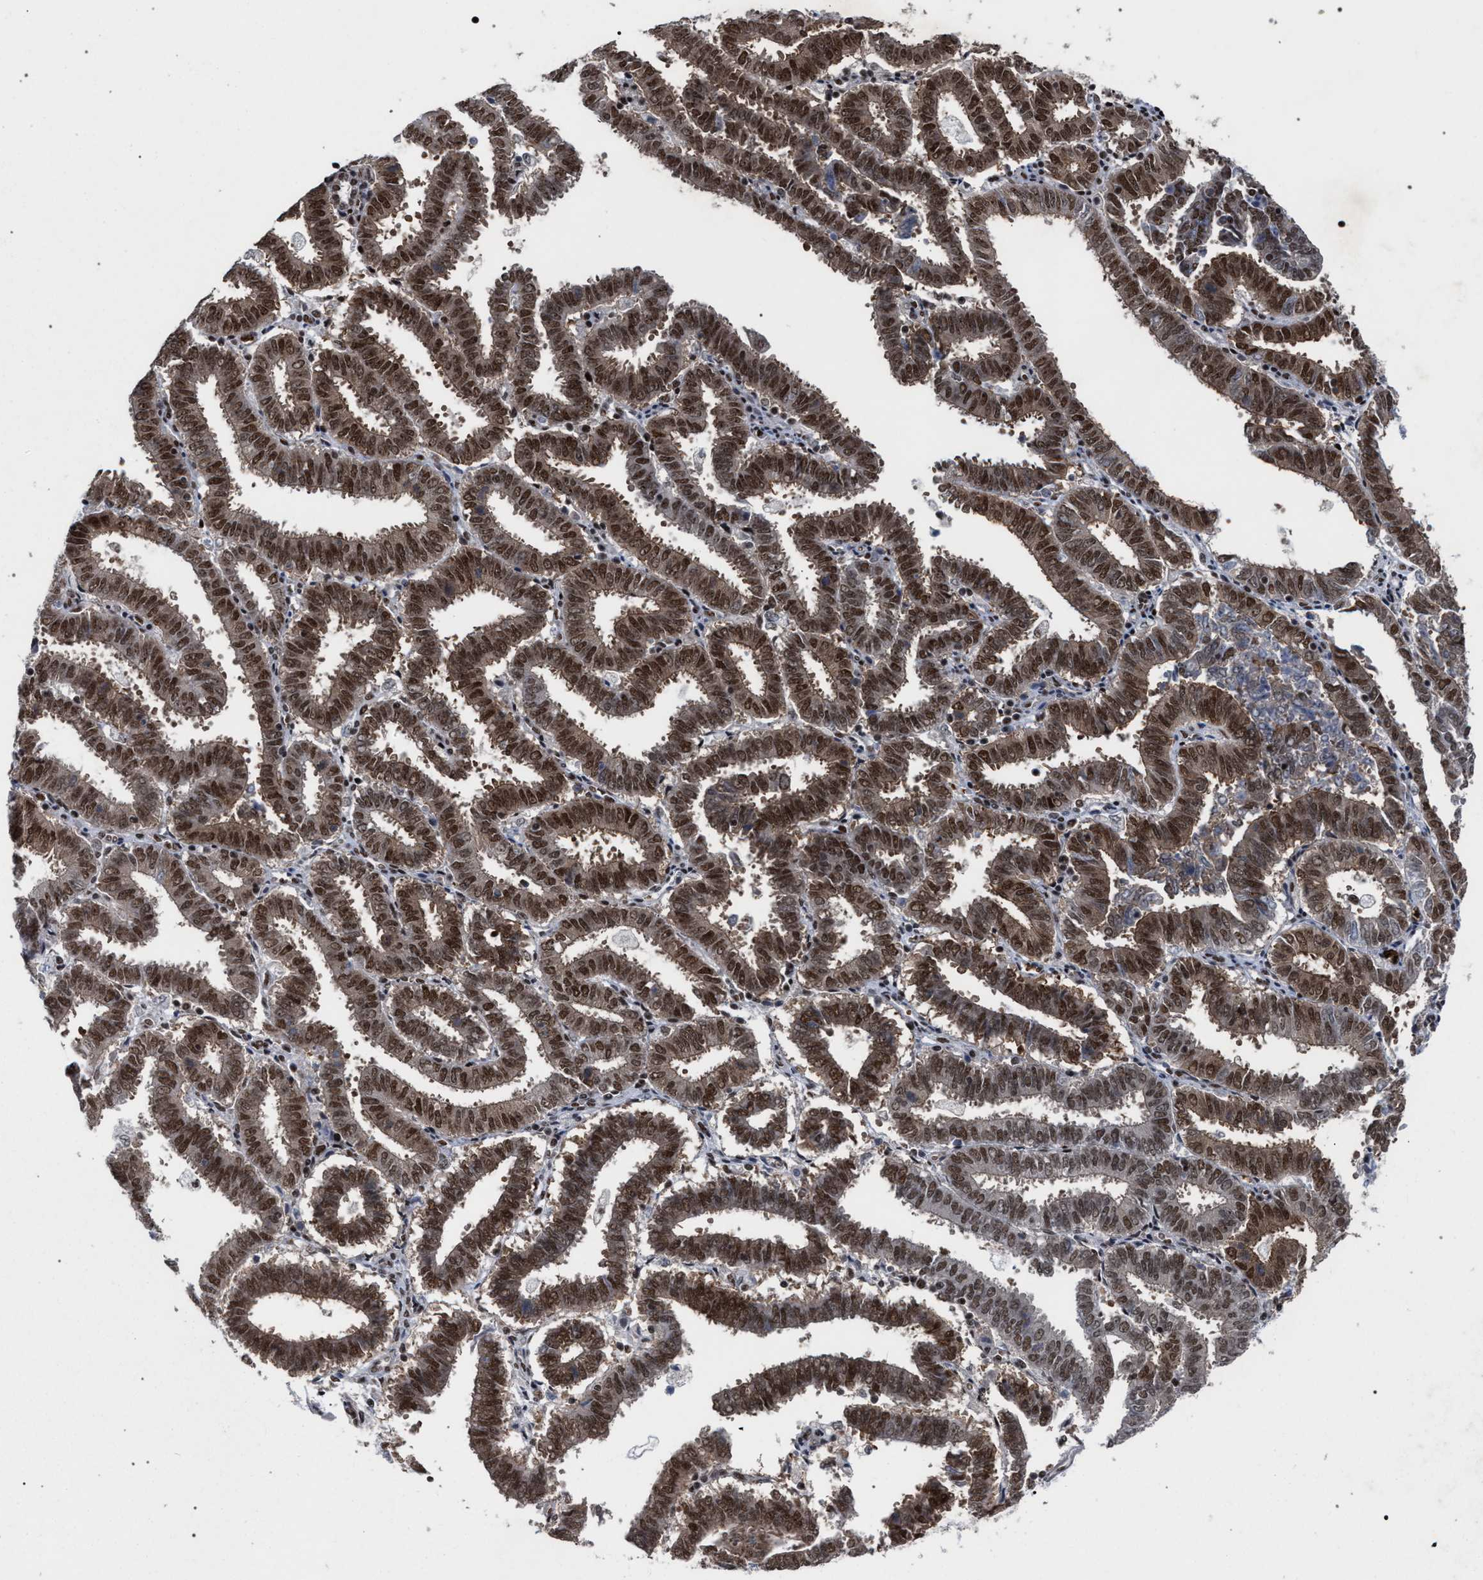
{"staining": {"intensity": "moderate", "quantity": ">75%", "location": "nuclear"}, "tissue": "endometrial cancer", "cell_type": "Tumor cells", "image_type": "cancer", "snomed": [{"axis": "morphology", "description": "Adenocarcinoma, NOS"}, {"axis": "topography", "description": "Uterus"}], "caption": "Immunohistochemistry (IHC) staining of endometrial cancer, which shows medium levels of moderate nuclear positivity in approximately >75% of tumor cells indicating moderate nuclear protein expression. The staining was performed using DAB (brown) for protein detection and nuclei were counterstained in hematoxylin (blue).", "gene": "SCAF4", "patient": {"sex": "female", "age": 83}}